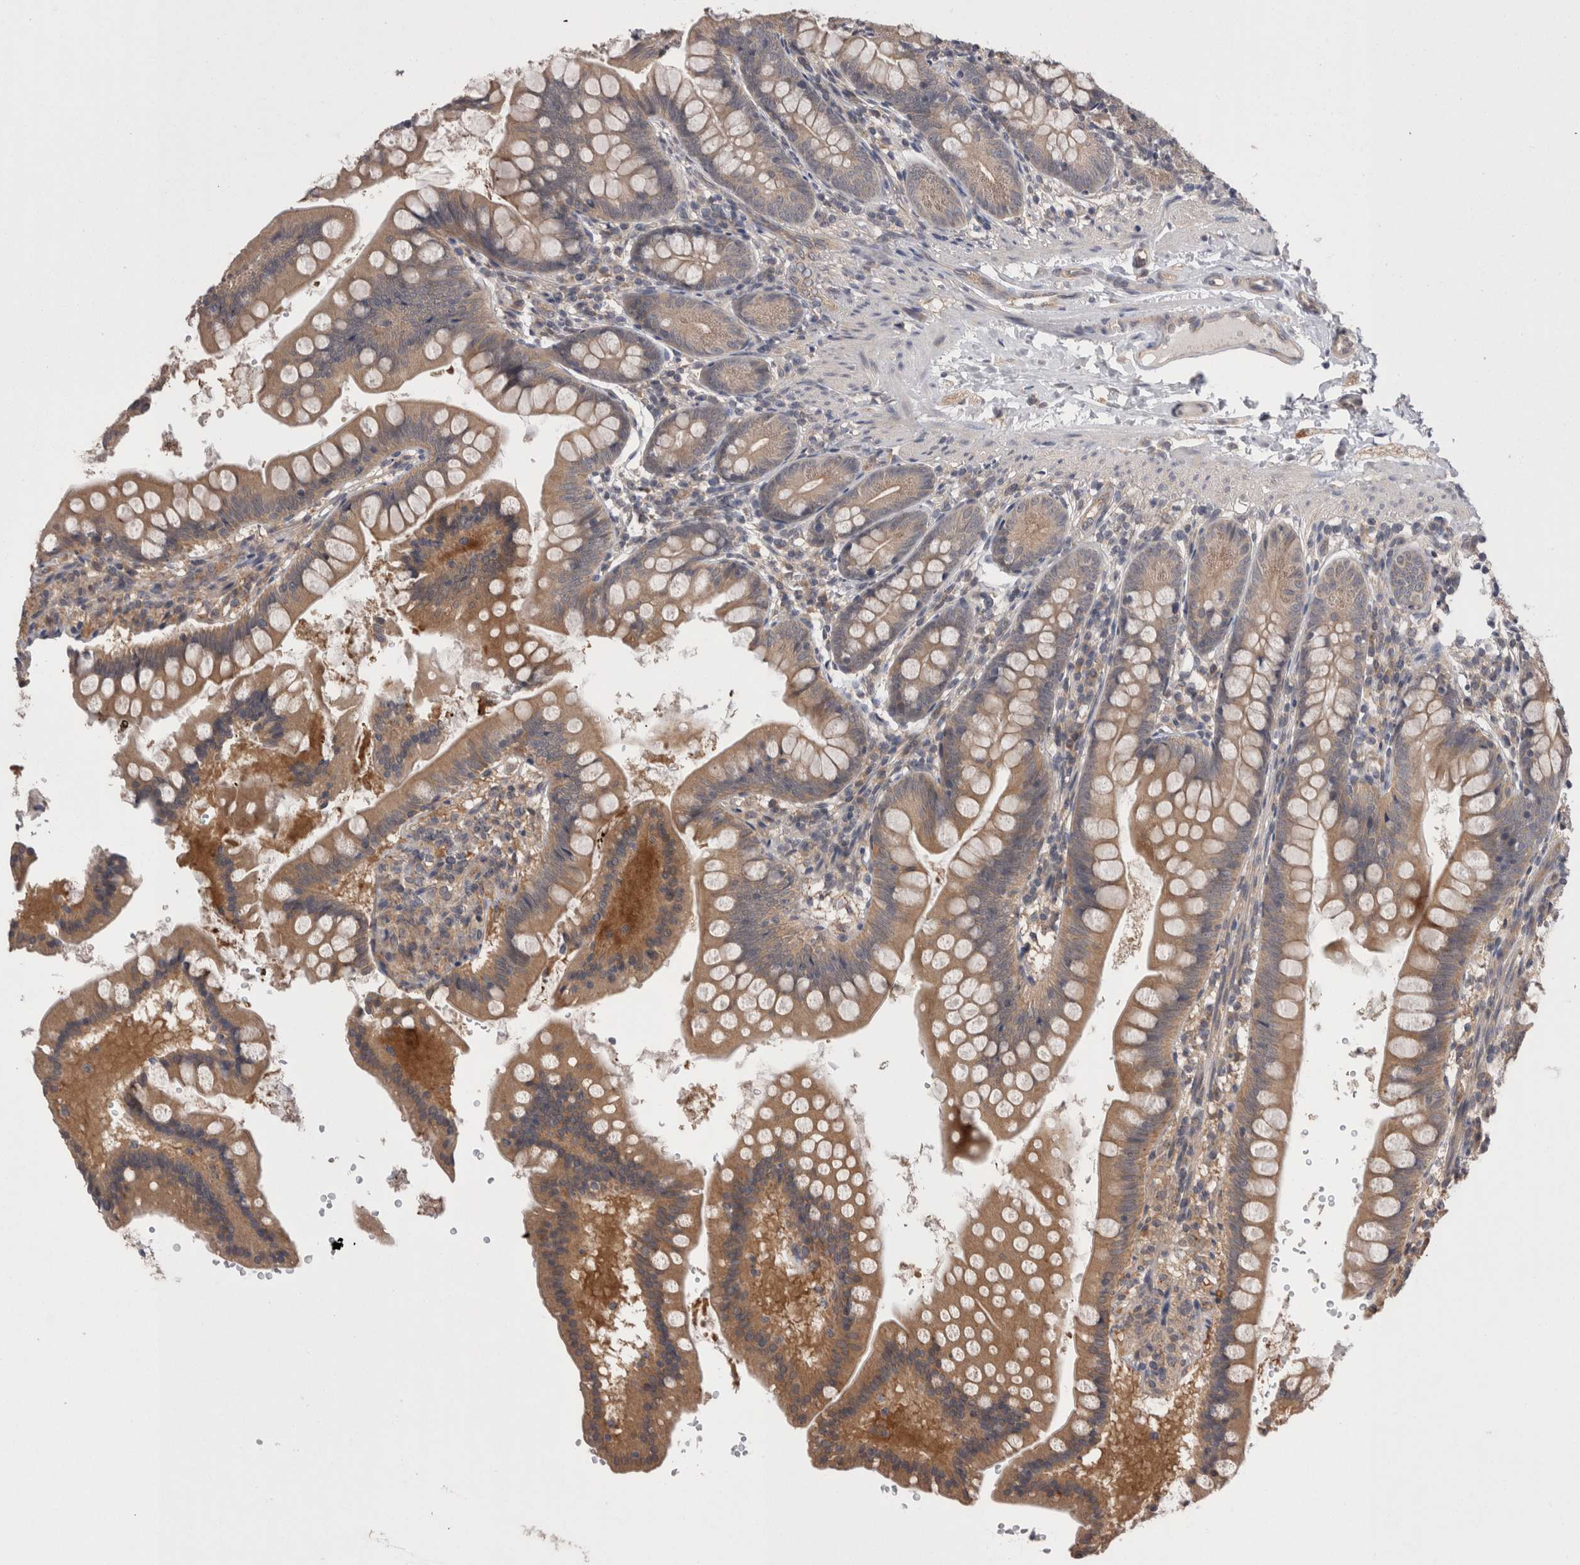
{"staining": {"intensity": "moderate", "quantity": ">75%", "location": "cytoplasmic/membranous"}, "tissue": "small intestine", "cell_type": "Glandular cells", "image_type": "normal", "snomed": [{"axis": "morphology", "description": "Normal tissue, NOS"}, {"axis": "topography", "description": "Small intestine"}], "caption": "Small intestine stained with immunohistochemistry (IHC) shows moderate cytoplasmic/membranous expression in approximately >75% of glandular cells.", "gene": "DCTN6", "patient": {"sex": "male", "age": 7}}